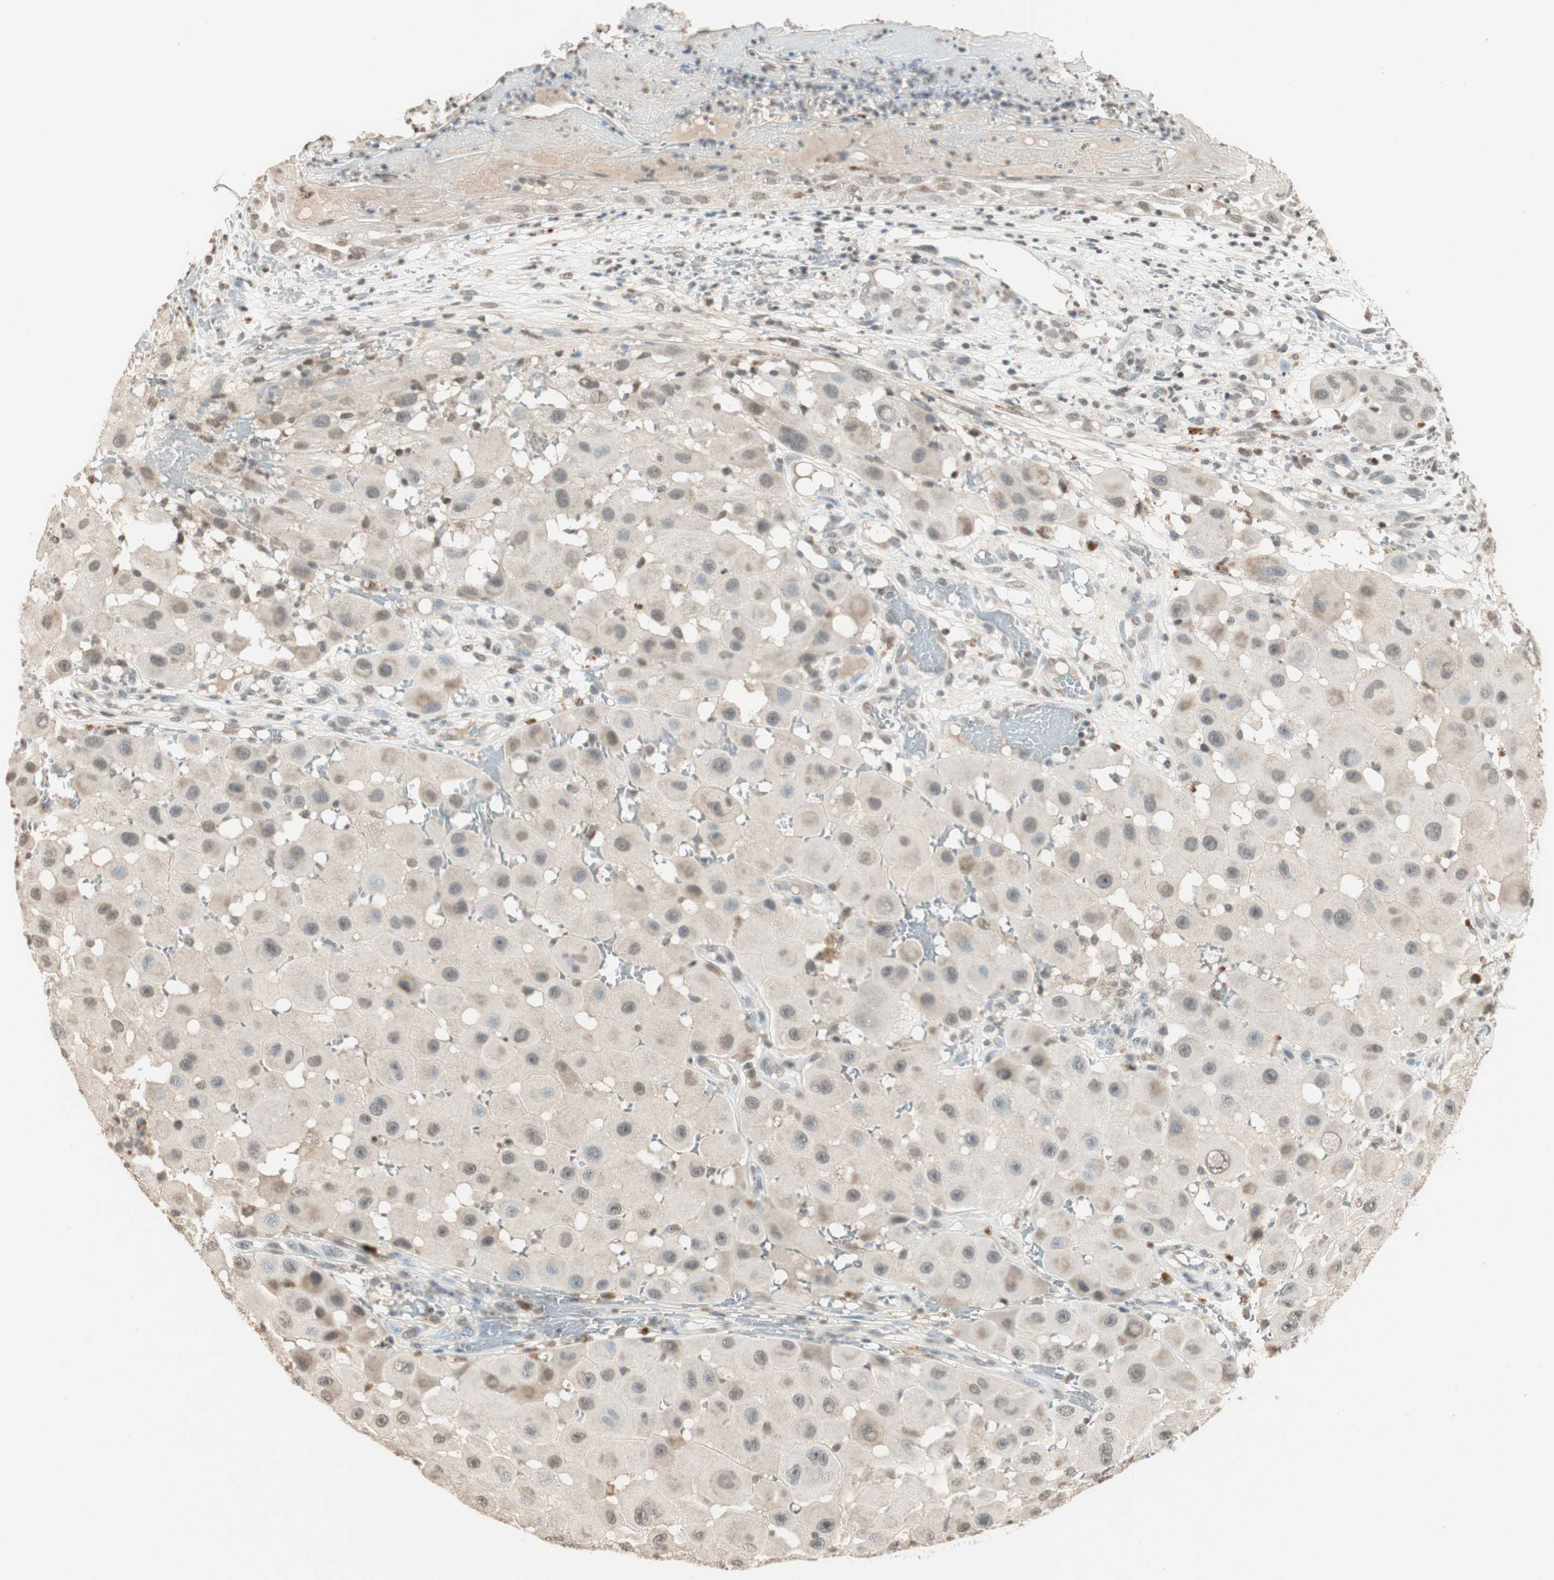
{"staining": {"intensity": "weak", "quantity": "25%-75%", "location": "cytoplasmic/membranous,nuclear"}, "tissue": "melanoma", "cell_type": "Tumor cells", "image_type": "cancer", "snomed": [{"axis": "morphology", "description": "Malignant melanoma, NOS"}, {"axis": "topography", "description": "Skin"}], "caption": "Protein expression analysis of human malignant melanoma reveals weak cytoplasmic/membranous and nuclear positivity in approximately 25%-75% of tumor cells.", "gene": "PRELID1", "patient": {"sex": "female", "age": 81}}